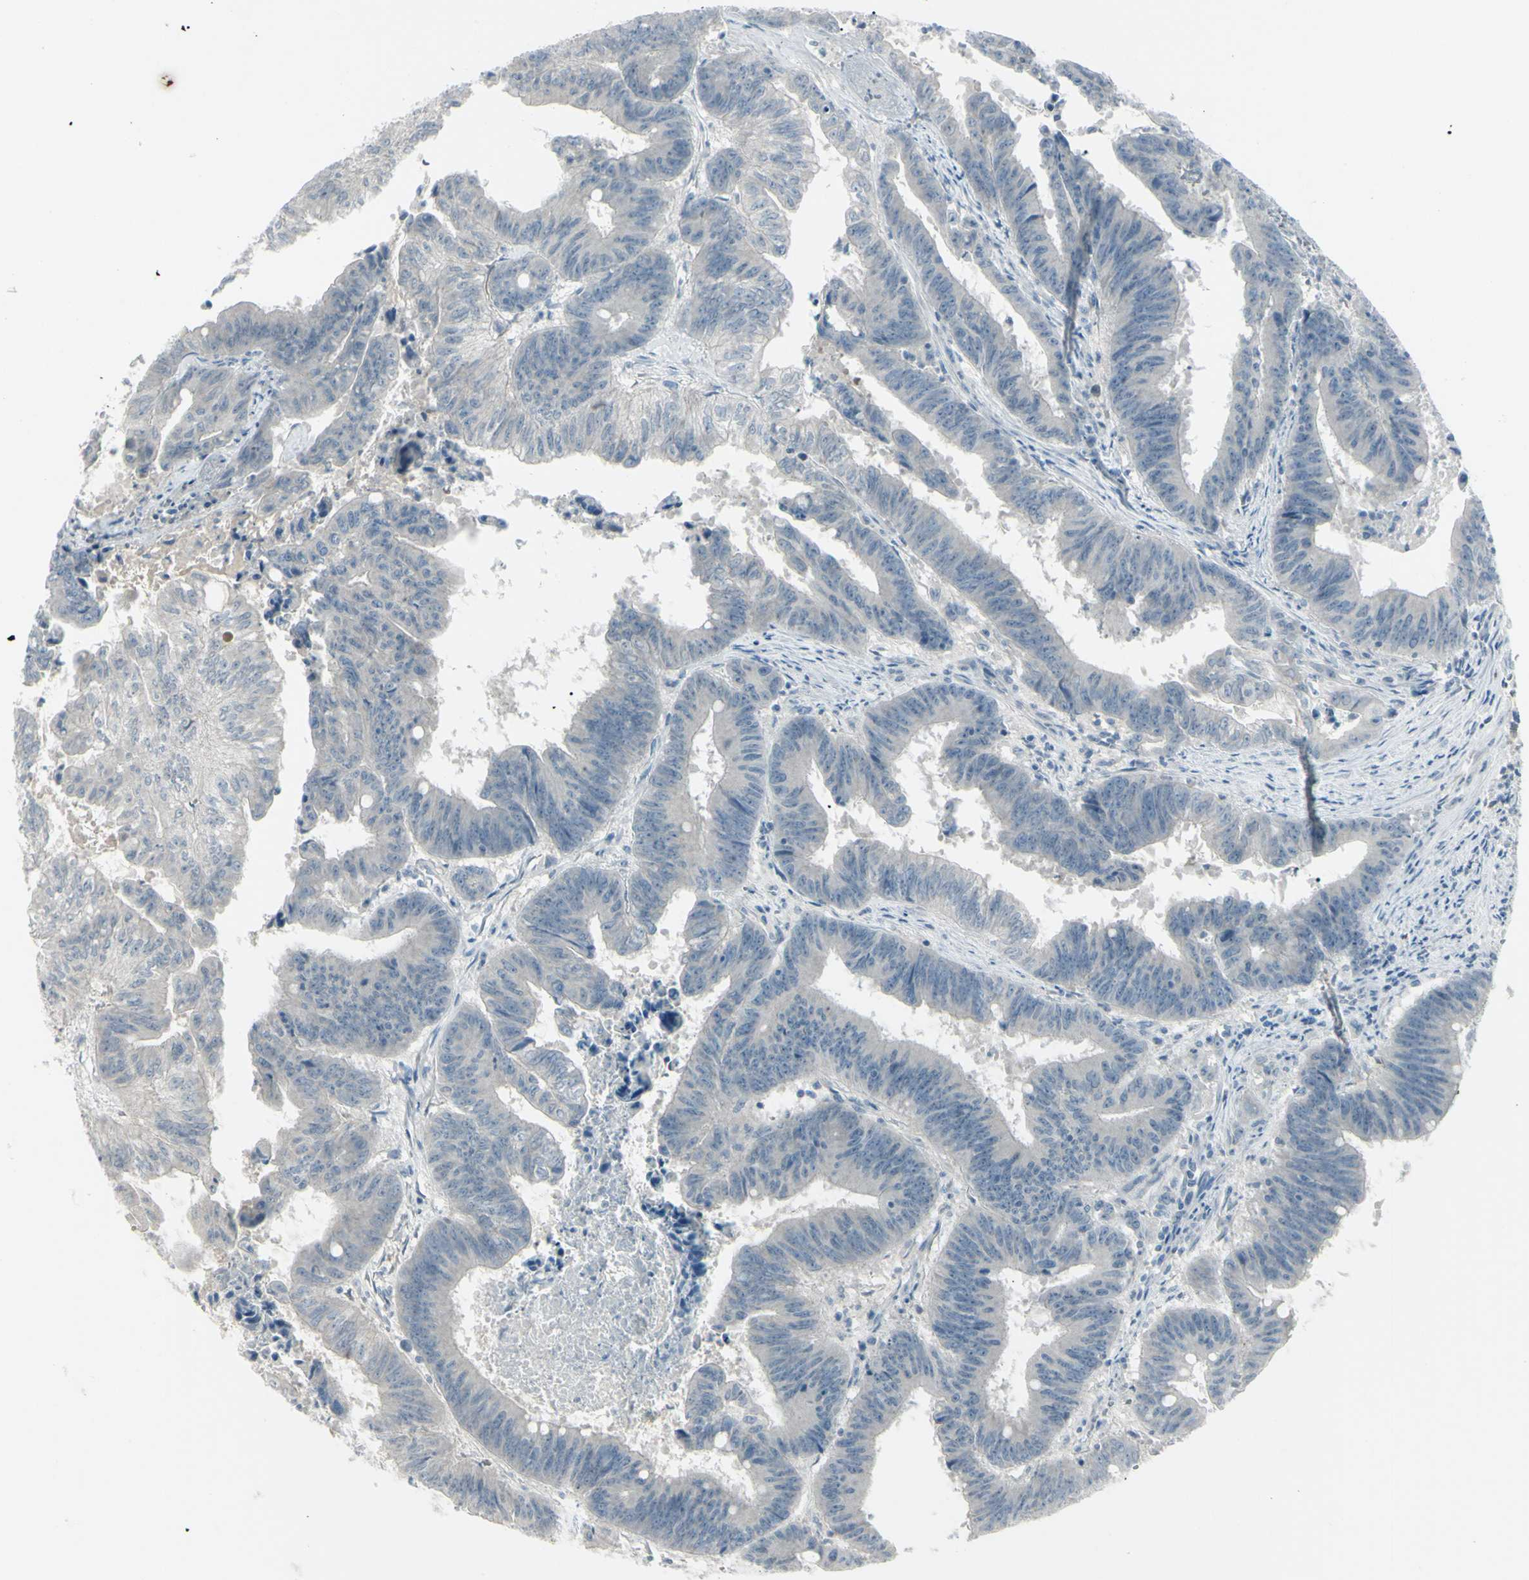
{"staining": {"intensity": "weak", "quantity": ">75%", "location": "cytoplasmic/membranous"}, "tissue": "colorectal cancer", "cell_type": "Tumor cells", "image_type": "cancer", "snomed": [{"axis": "morphology", "description": "Adenocarcinoma, NOS"}, {"axis": "topography", "description": "Colon"}], "caption": "IHC micrograph of neoplastic tissue: human colorectal cancer (adenocarcinoma) stained using immunohistochemistry demonstrates low levels of weak protein expression localized specifically in the cytoplasmic/membranous of tumor cells, appearing as a cytoplasmic/membranous brown color.", "gene": "SH3GL2", "patient": {"sex": "male", "age": 45}}